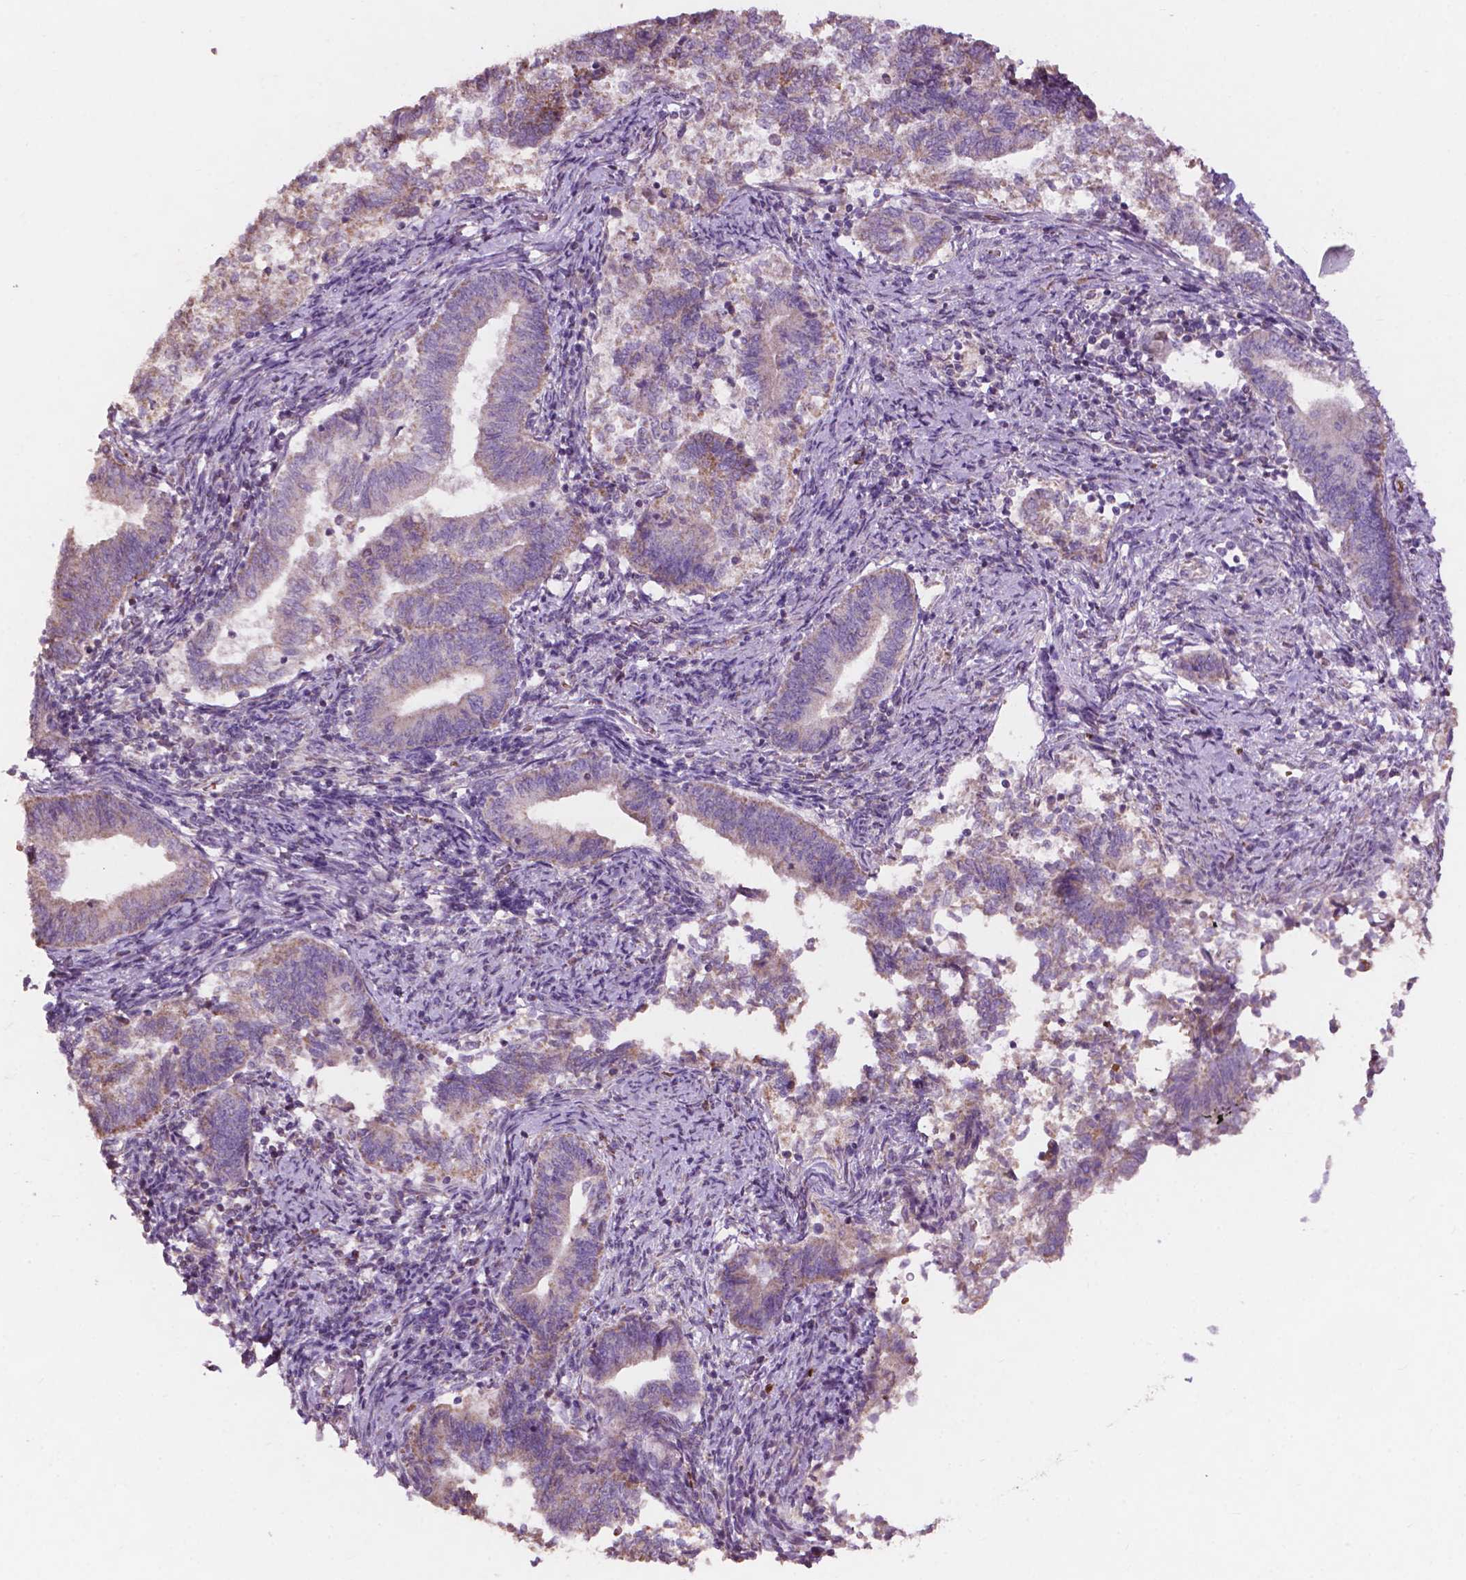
{"staining": {"intensity": "weak", "quantity": "25%-75%", "location": "cytoplasmic/membranous"}, "tissue": "endometrial cancer", "cell_type": "Tumor cells", "image_type": "cancer", "snomed": [{"axis": "morphology", "description": "Adenocarcinoma, NOS"}, {"axis": "topography", "description": "Endometrium"}], "caption": "Endometrial cancer (adenocarcinoma) was stained to show a protein in brown. There is low levels of weak cytoplasmic/membranous expression in approximately 25%-75% of tumor cells.", "gene": "NDUFS1", "patient": {"sex": "female", "age": 65}}